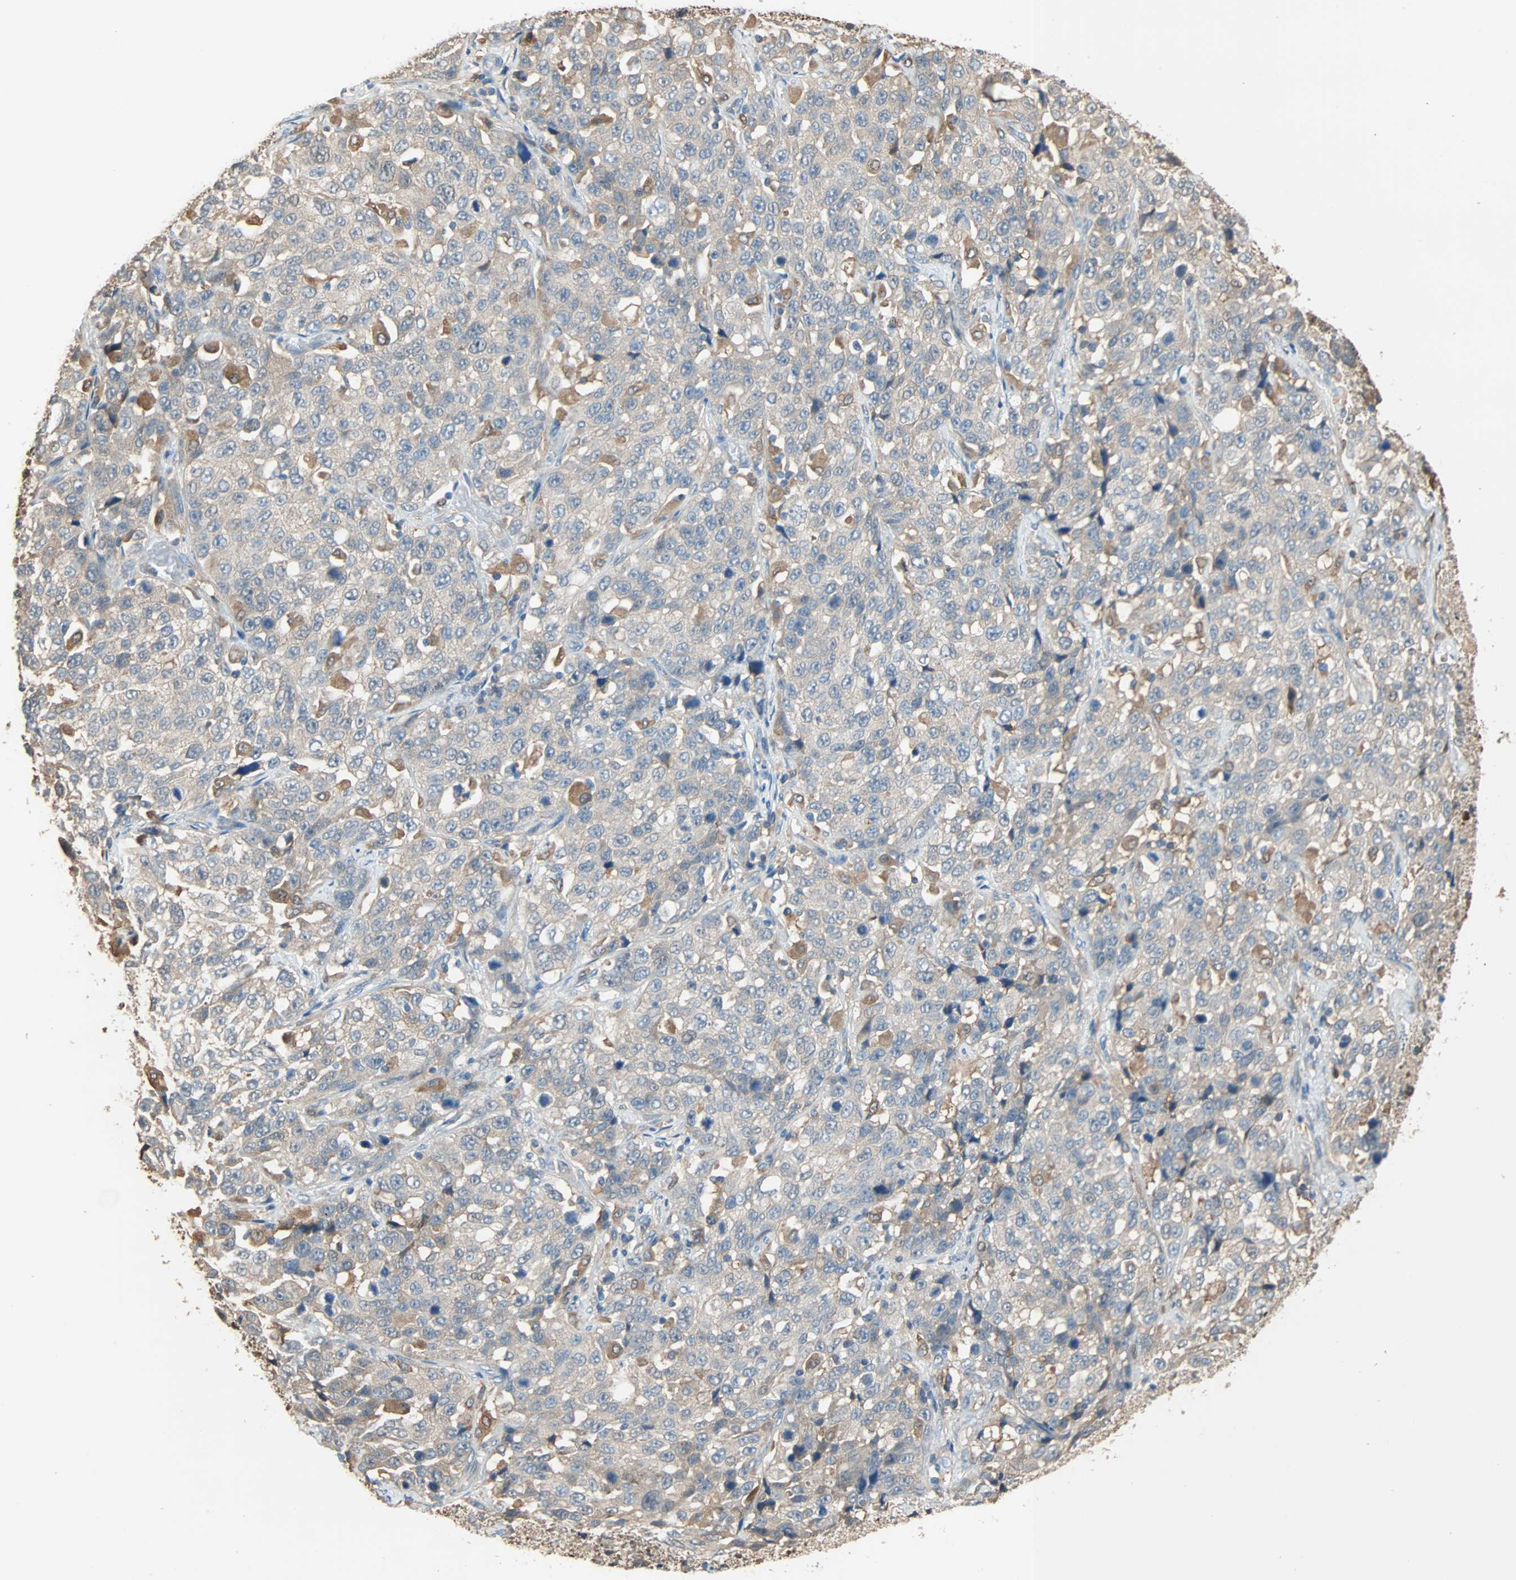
{"staining": {"intensity": "weak", "quantity": "25%-75%", "location": "cytoplasmic/membranous"}, "tissue": "stomach cancer", "cell_type": "Tumor cells", "image_type": "cancer", "snomed": [{"axis": "morphology", "description": "Normal tissue, NOS"}, {"axis": "morphology", "description": "Adenocarcinoma, NOS"}, {"axis": "topography", "description": "Stomach"}], "caption": "Brown immunohistochemical staining in human stomach cancer displays weak cytoplasmic/membranous staining in about 25%-75% of tumor cells.", "gene": "PRDX1", "patient": {"sex": "male", "age": 48}}